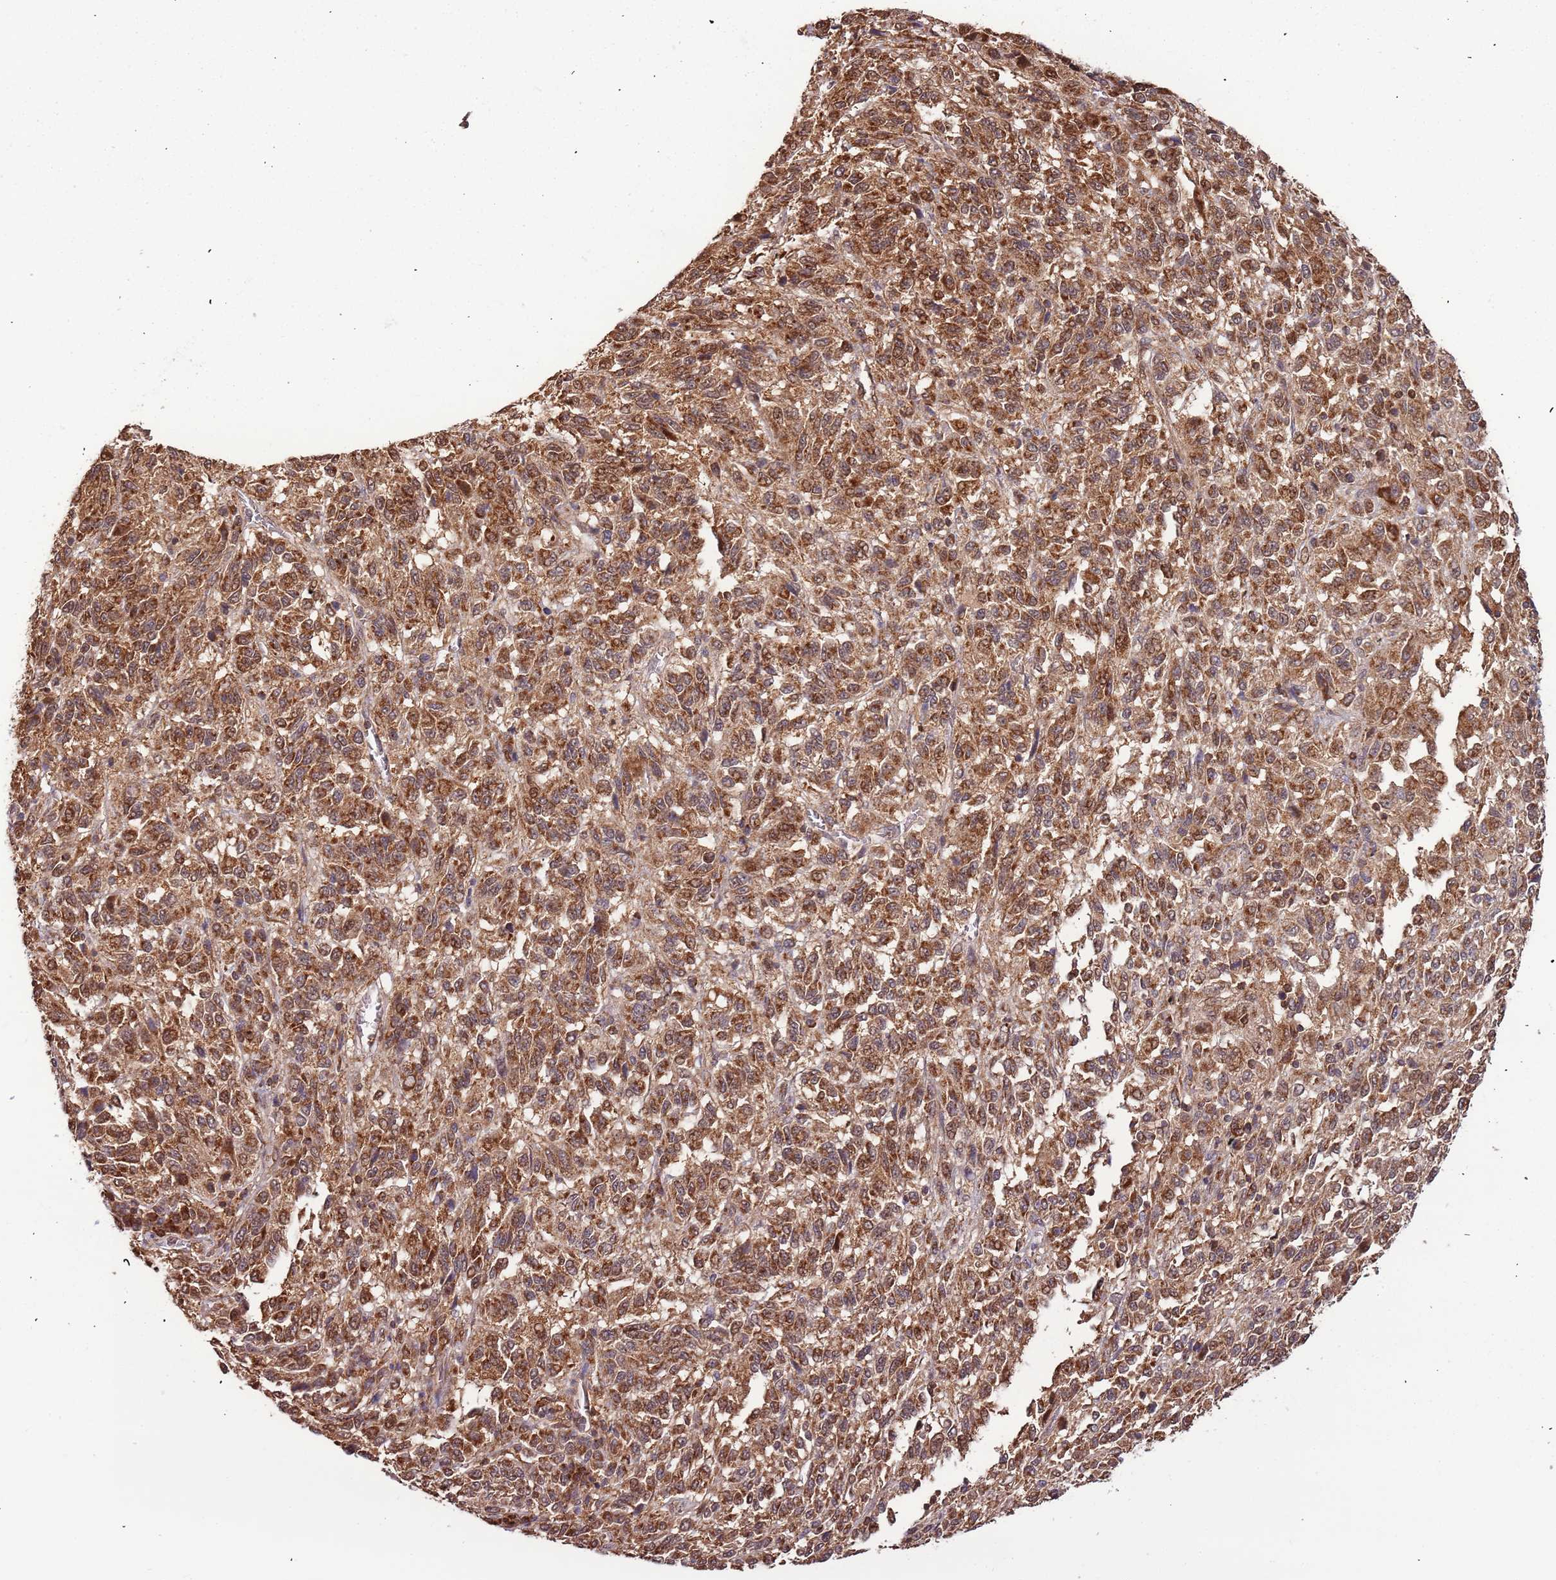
{"staining": {"intensity": "strong", "quantity": ">75%", "location": "cytoplasmic/membranous,nuclear"}, "tissue": "melanoma", "cell_type": "Tumor cells", "image_type": "cancer", "snomed": [{"axis": "morphology", "description": "Malignant melanoma, Metastatic site"}, {"axis": "topography", "description": "Lung"}], "caption": "Melanoma was stained to show a protein in brown. There is high levels of strong cytoplasmic/membranous and nuclear expression in about >75% of tumor cells.", "gene": "IL17RD", "patient": {"sex": "male", "age": 64}}